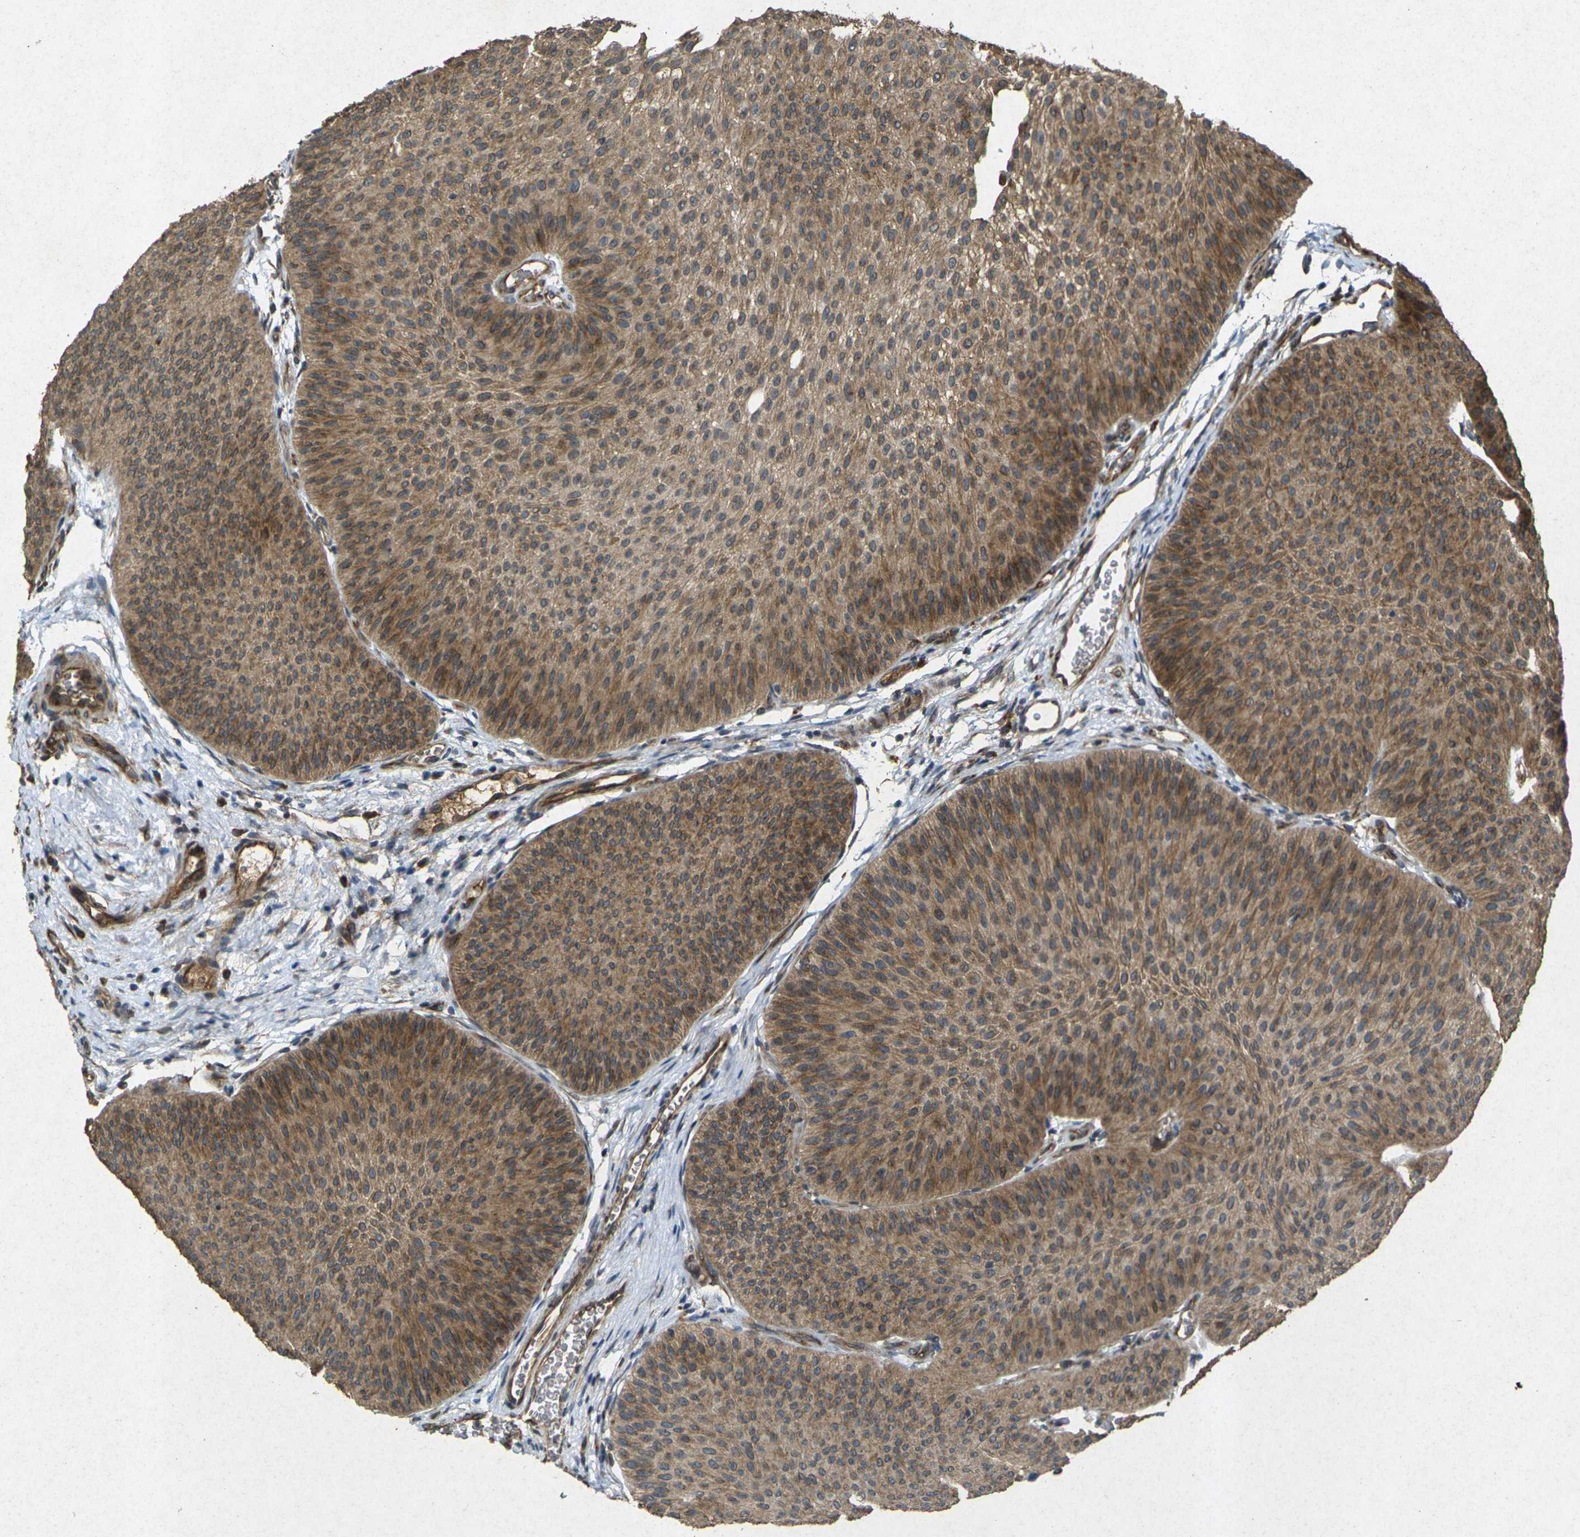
{"staining": {"intensity": "moderate", "quantity": ">75%", "location": "cytoplasmic/membranous"}, "tissue": "urothelial cancer", "cell_type": "Tumor cells", "image_type": "cancer", "snomed": [{"axis": "morphology", "description": "Urothelial carcinoma, Low grade"}, {"axis": "topography", "description": "Urinary bladder"}], "caption": "A high-resolution image shows IHC staining of low-grade urothelial carcinoma, which shows moderate cytoplasmic/membranous positivity in about >75% of tumor cells.", "gene": "RGMA", "patient": {"sex": "female", "age": 60}}